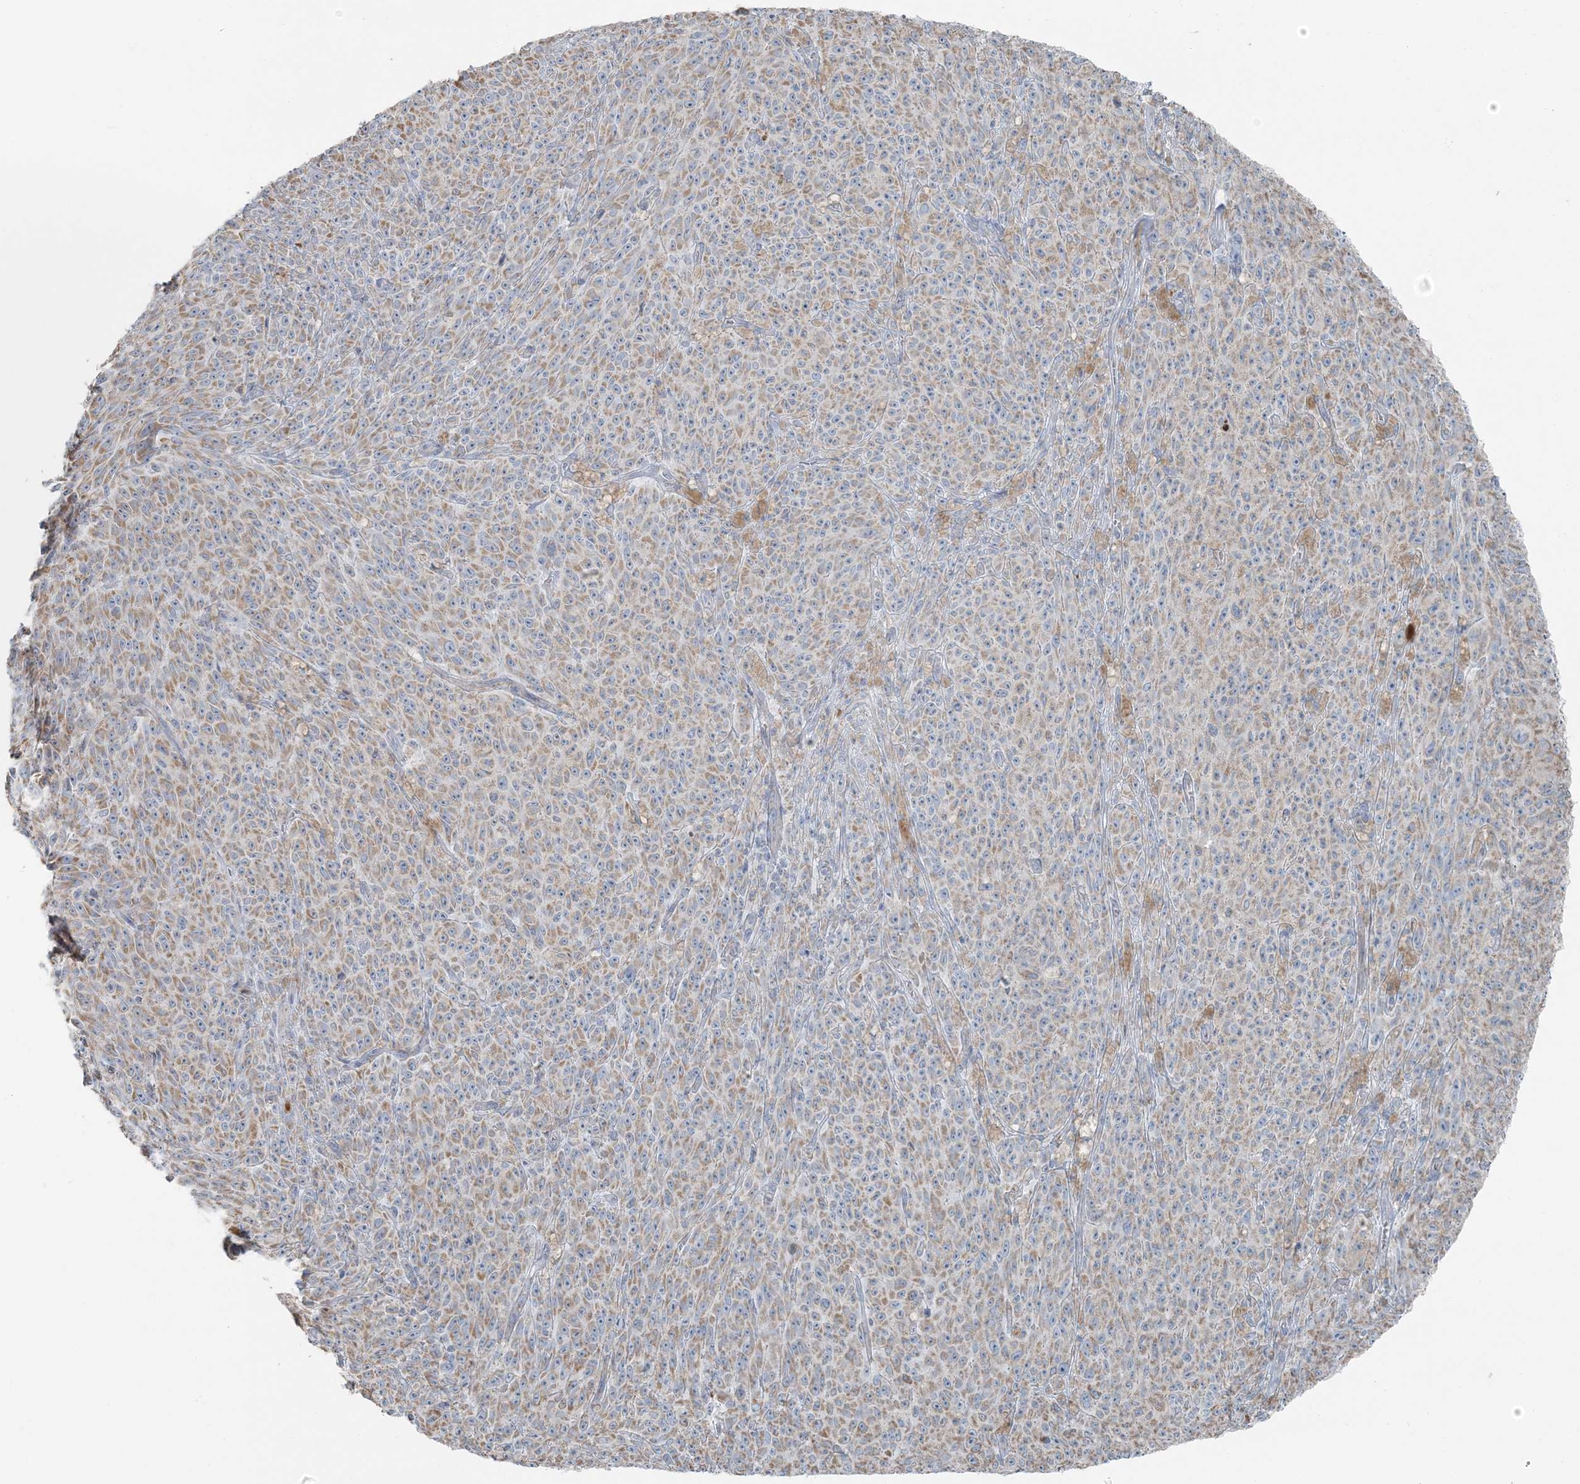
{"staining": {"intensity": "weak", "quantity": ">75%", "location": "cytoplasmic/membranous"}, "tissue": "melanoma", "cell_type": "Tumor cells", "image_type": "cancer", "snomed": [{"axis": "morphology", "description": "Malignant melanoma, NOS"}, {"axis": "topography", "description": "Skin"}], "caption": "Brown immunohistochemical staining in human melanoma shows weak cytoplasmic/membranous staining in approximately >75% of tumor cells.", "gene": "SLC22A16", "patient": {"sex": "female", "age": 82}}